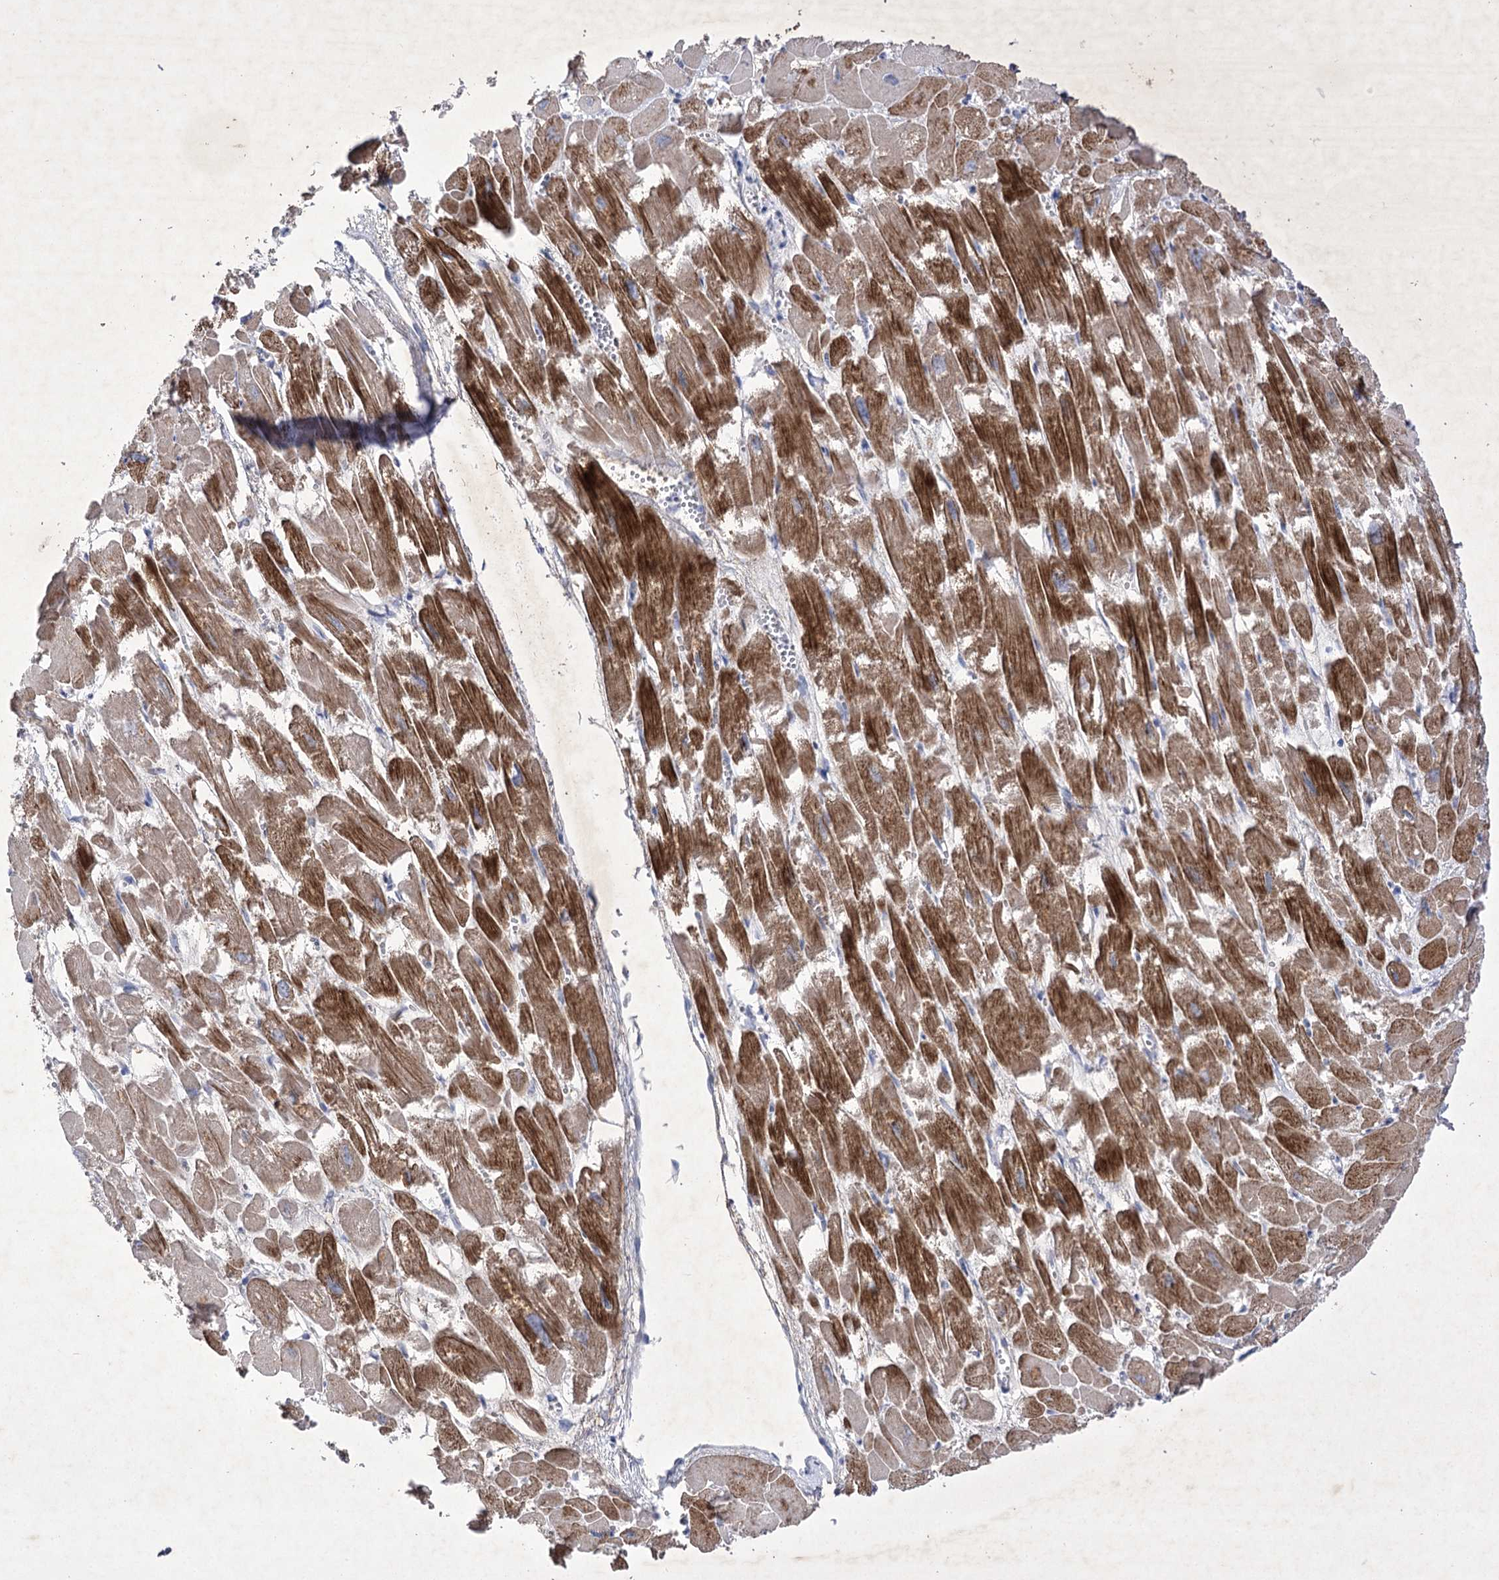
{"staining": {"intensity": "strong", "quantity": ">75%", "location": "cytoplasmic/membranous"}, "tissue": "heart muscle", "cell_type": "Cardiomyocytes", "image_type": "normal", "snomed": [{"axis": "morphology", "description": "Normal tissue, NOS"}, {"axis": "topography", "description": "Heart"}], "caption": "A micrograph of human heart muscle stained for a protein reveals strong cytoplasmic/membranous brown staining in cardiomyocytes.", "gene": "COX15", "patient": {"sex": "male", "age": 54}}